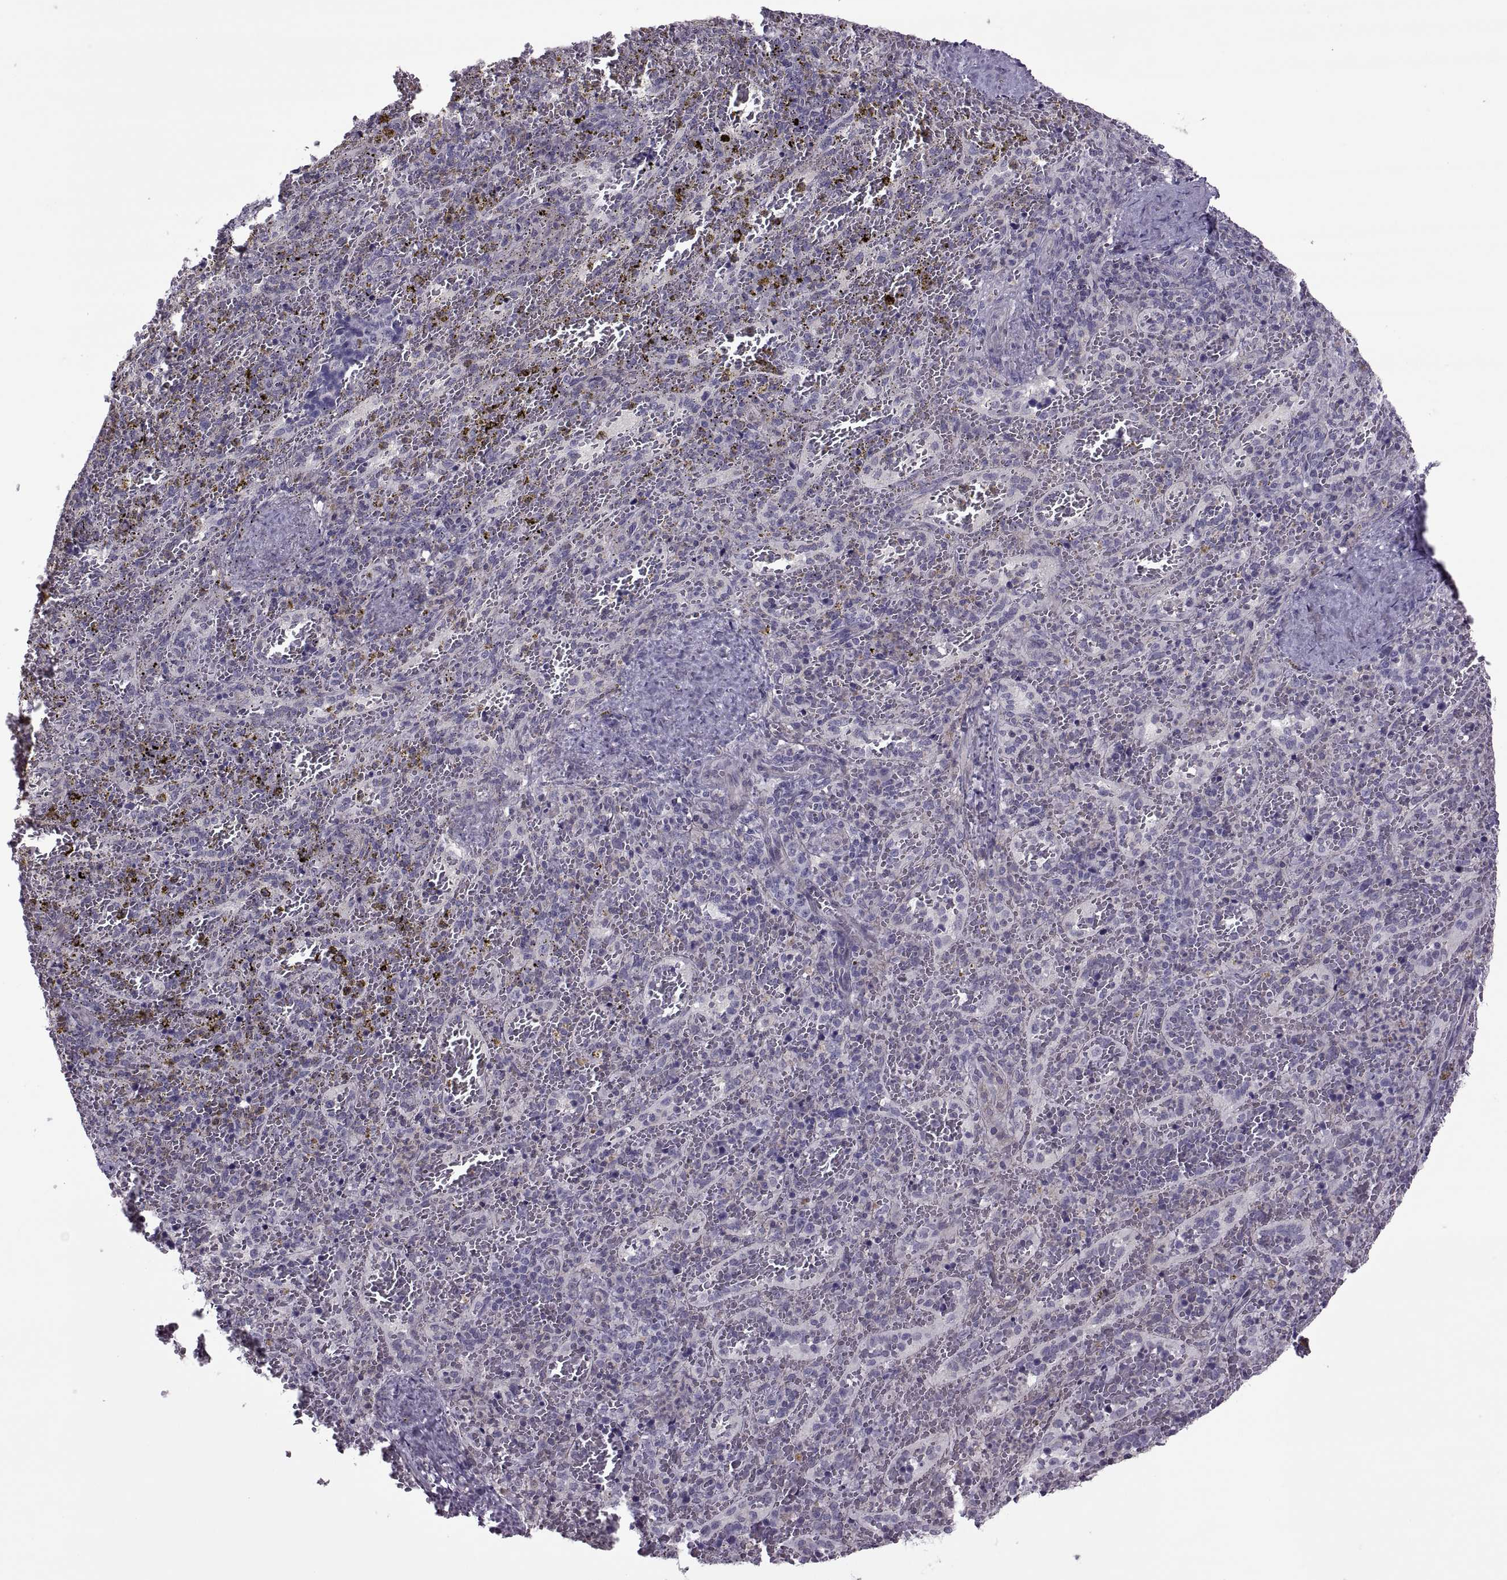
{"staining": {"intensity": "negative", "quantity": "none", "location": "none"}, "tissue": "spleen", "cell_type": "Cells in red pulp", "image_type": "normal", "snomed": [{"axis": "morphology", "description": "Normal tissue, NOS"}, {"axis": "topography", "description": "Spleen"}], "caption": "Immunohistochemical staining of unremarkable spleen reveals no significant expression in cells in red pulp. The staining was performed using DAB to visualize the protein expression in brown, while the nuclei were stained in blue with hematoxylin (Magnification: 20x).", "gene": "ODF3", "patient": {"sex": "female", "age": 50}}